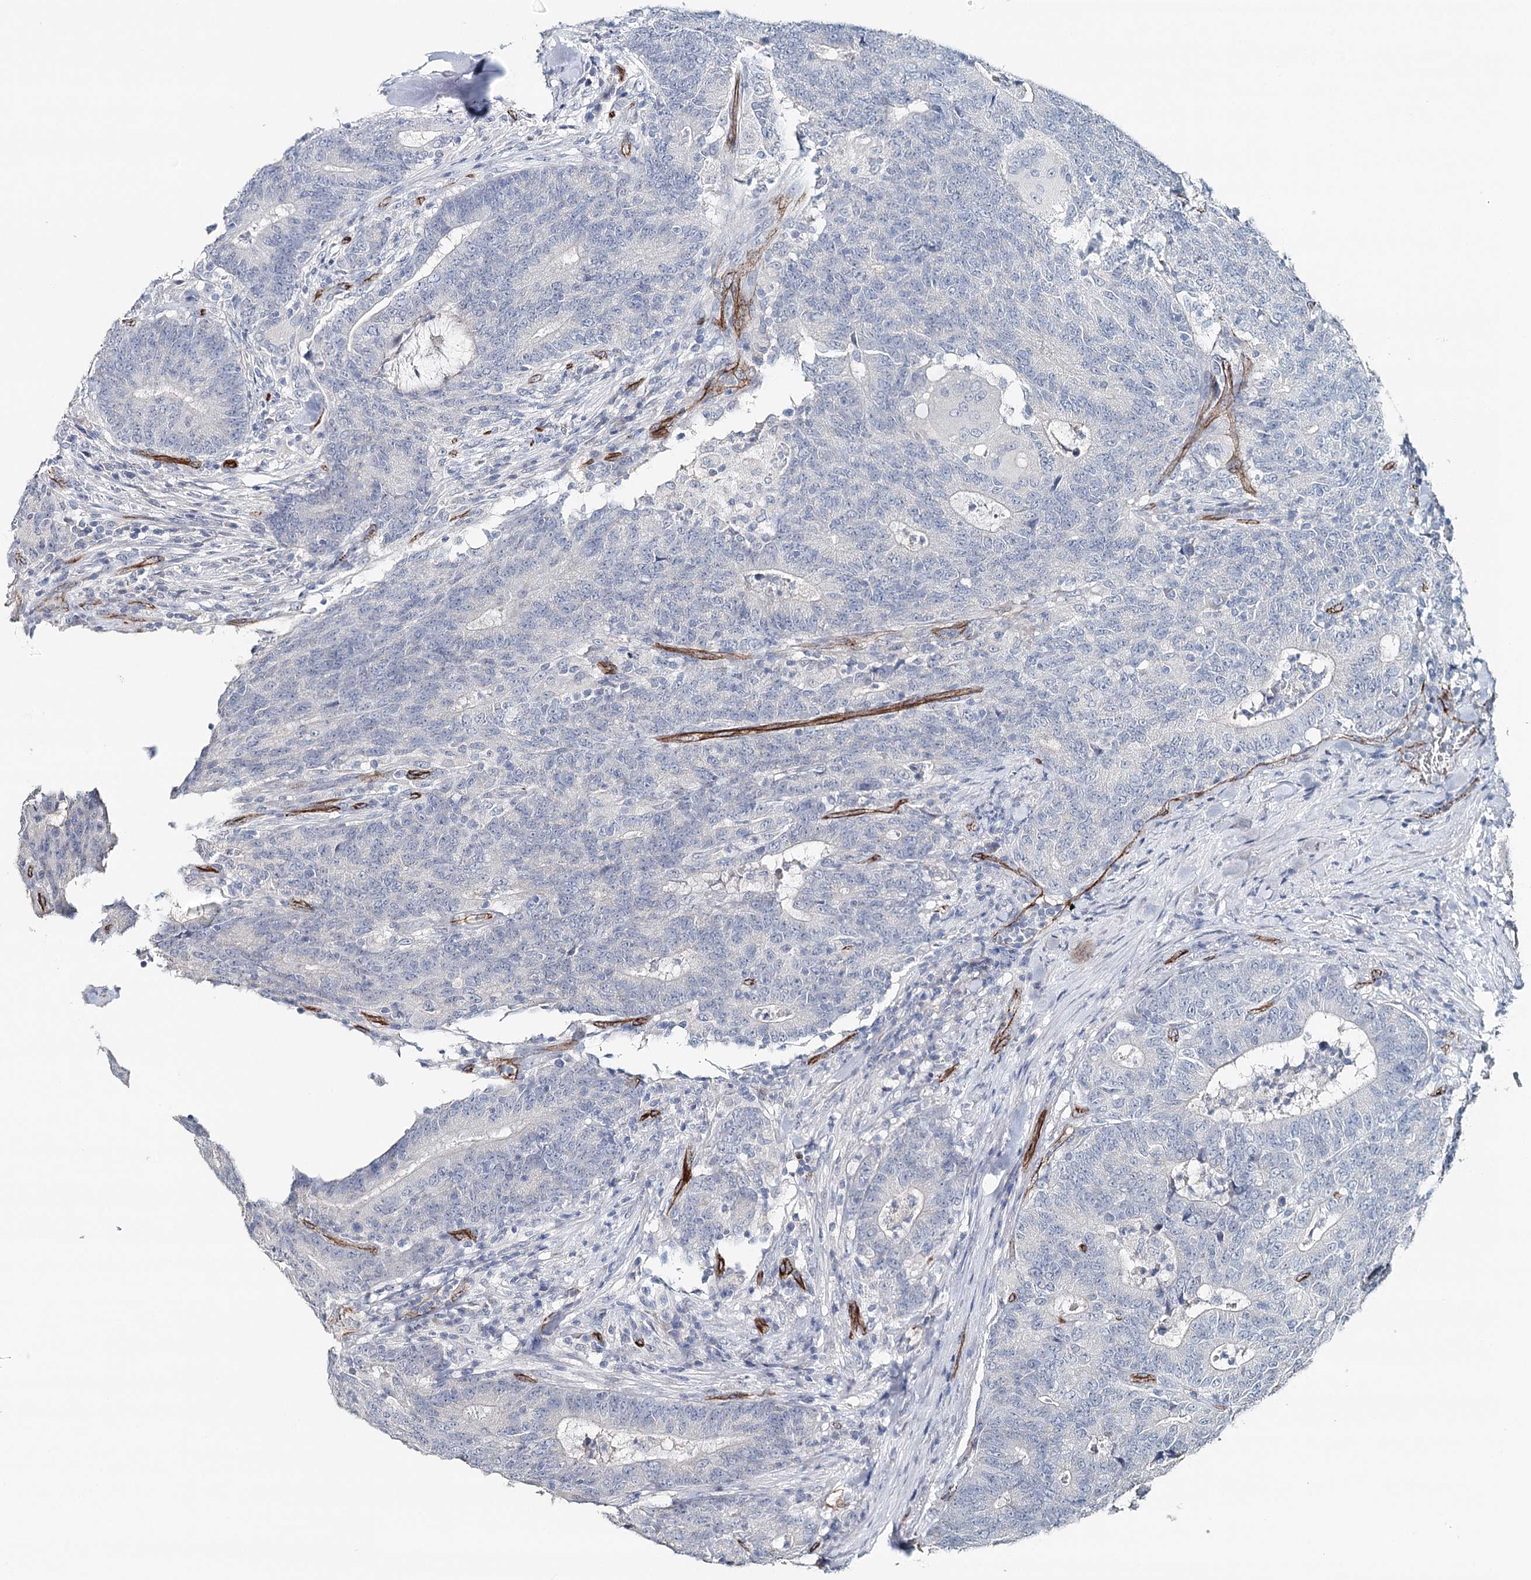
{"staining": {"intensity": "negative", "quantity": "none", "location": "none"}, "tissue": "colorectal cancer", "cell_type": "Tumor cells", "image_type": "cancer", "snomed": [{"axis": "morphology", "description": "Normal tissue, NOS"}, {"axis": "morphology", "description": "Adenocarcinoma, NOS"}, {"axis": "topography", "description": "Colon"}], "caption": "Photomicrograph shows no protein expression in tumor cells of colorectal cancer (adenocarcinoma) tissue.", "gene": "SYNPO", "patient": {"sex": "female", "age": 75}}